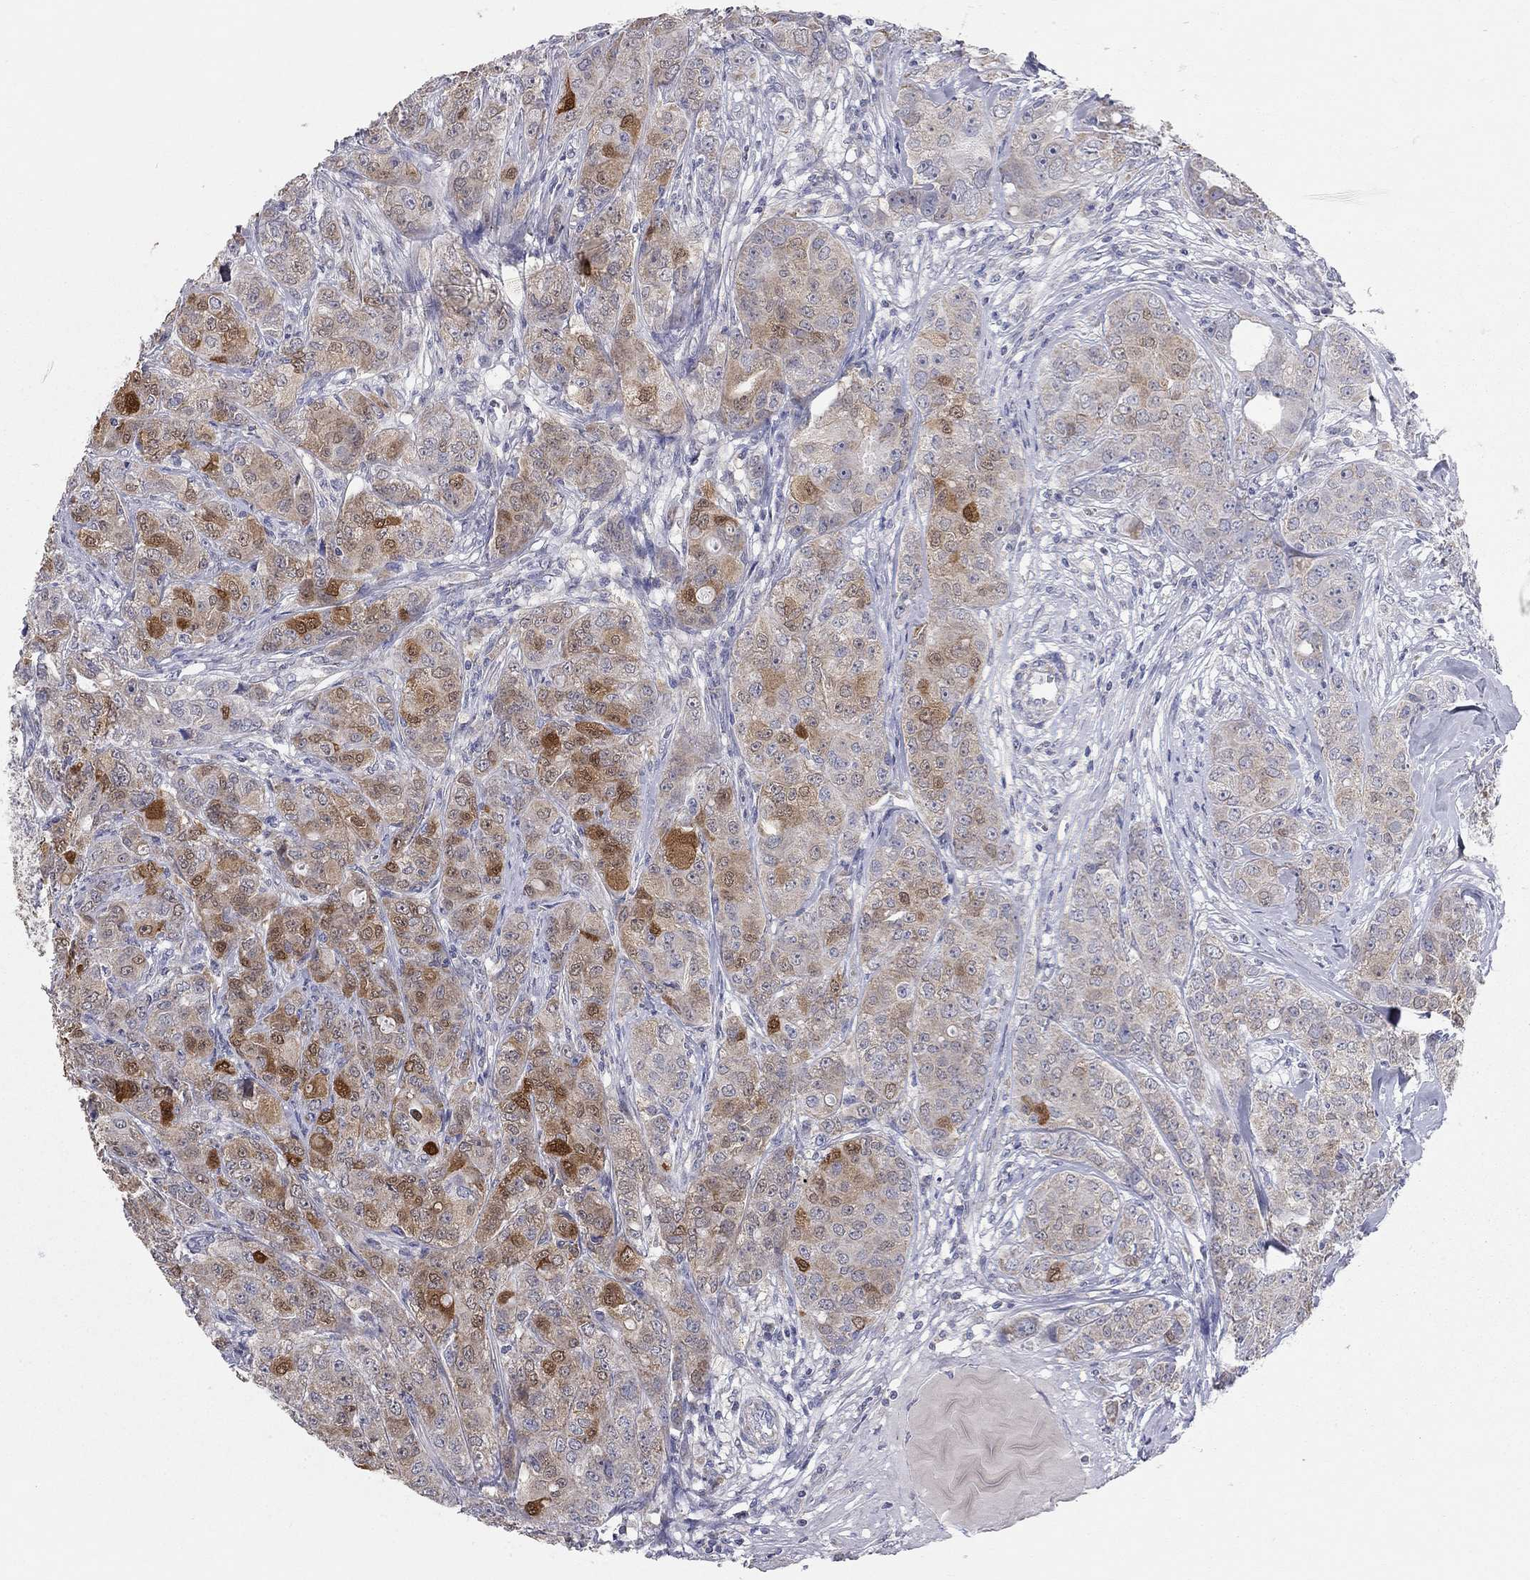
{"staining": {"intensity": "strong", "quantity": "<25%", "location": "cytoplasmic/membranous"}, "tissue": "breast cancer", "cell_type": "Tumor cells", "image_type": "cancer", "snomed": [{"axis": "morphology", "description": "Duct carcinoma"}, {"axis": "topography", "description": "Breast"}], "caption": "Immunohistochemical staining of breast cancer shows medium levels of strong cytoplasmic/membranous protein expression in about <25% of tumor cells.", "gene": "CFAP161", "patient": {"sex": "female", "age": 43}}